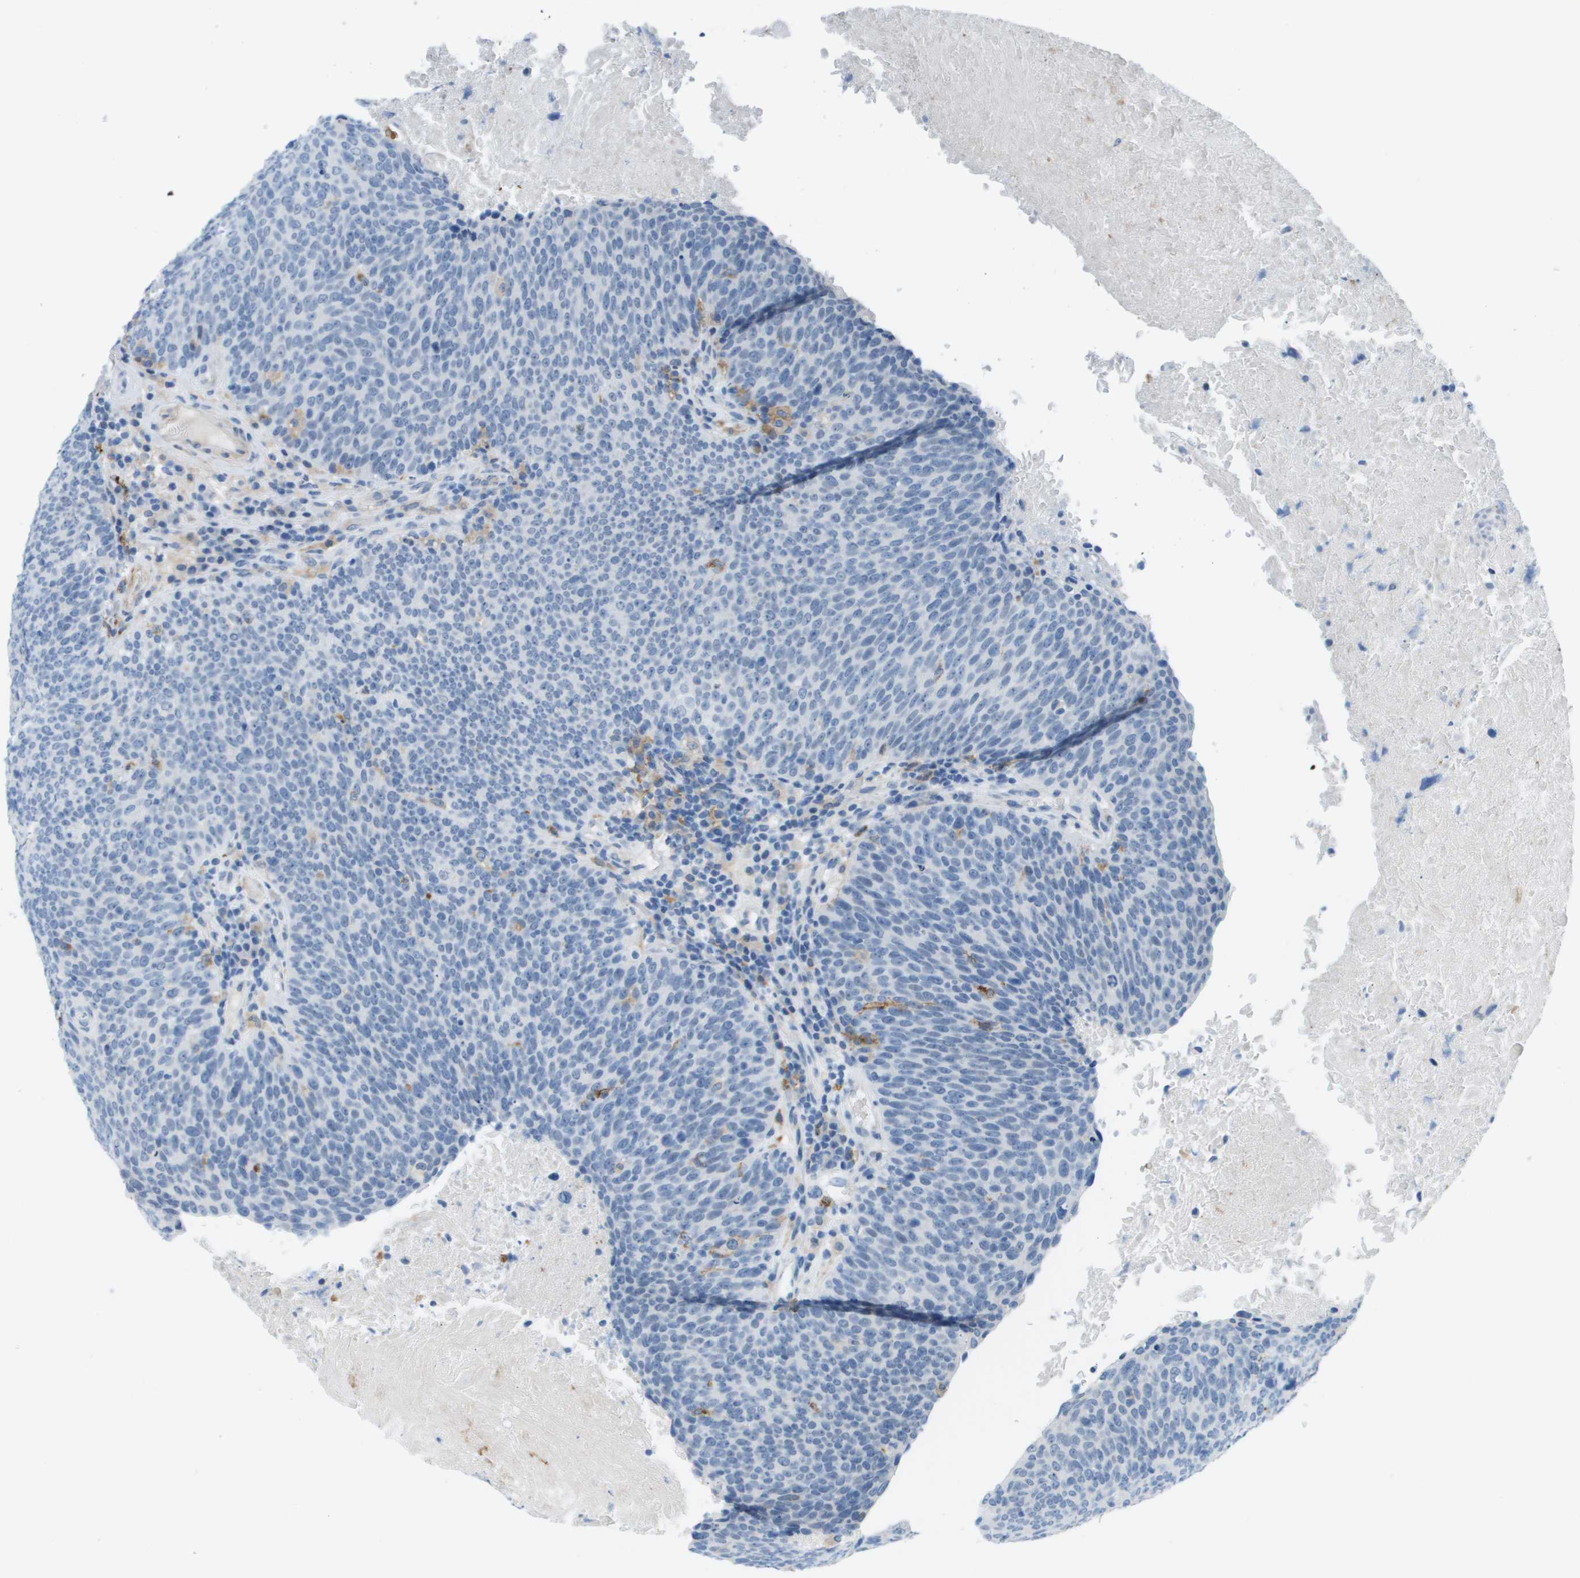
{"staining": {"intensity": "negative", "quantity": "none", "location": "none"}, "tissue": "head and neck cancer", "cell_type": "Tumor cells", "image_type": "cancer", "snomed": [{"axis": "morphology", "description": "Squamous cell carcinoma, NOS"}, {"axis": "morphology", "description": "Squamous cell carcinoma, metastatic, NOS"}, {"axis": "topography", "description": "Lymph node"}, {"axis": "topography", "description": "Head-Neck"}], "caption": "Tumor cells are negative for brown protein staining in head and neck cancer (squamous cell carcinoma).", "gene": "ZBTB43", "patient": {"sex": "male", "age": 62}}